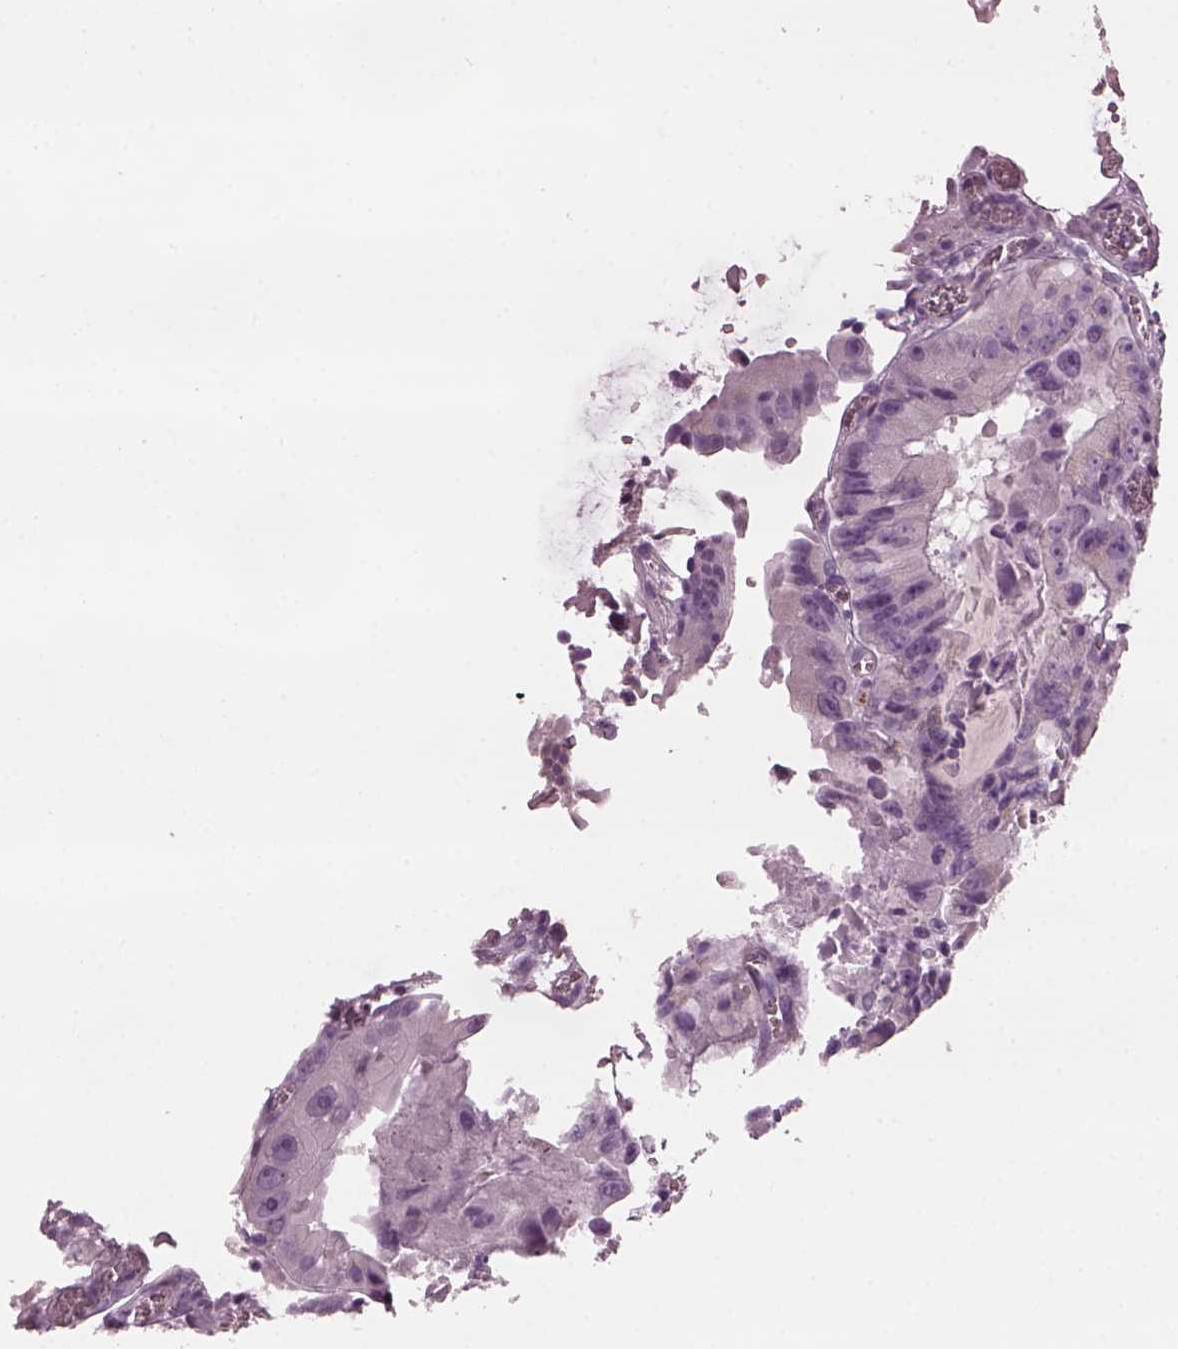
{"staining": {"intensity": "negative", "quantity": "none", "location": "none"}, "tissue": "colorectal cancer", "cell_type": "Tumor cells", "image_type": "cancer", "snomed": [{"axis": "morphology", "description": "Adenocarcinoma, NOS"}, {"axis": "topography", "description": "Colon"}], "caption": "Photomicrograph shows no protein expression in tumor cells of colorectal adenocarcinoma tissue. (Brightfield microscopy of DAB (3,3'-diaminobenzidine) immunohistochemistry at high magnification).", "gene": "PRR9", "patient": {"sex": "female", "age": 86}}